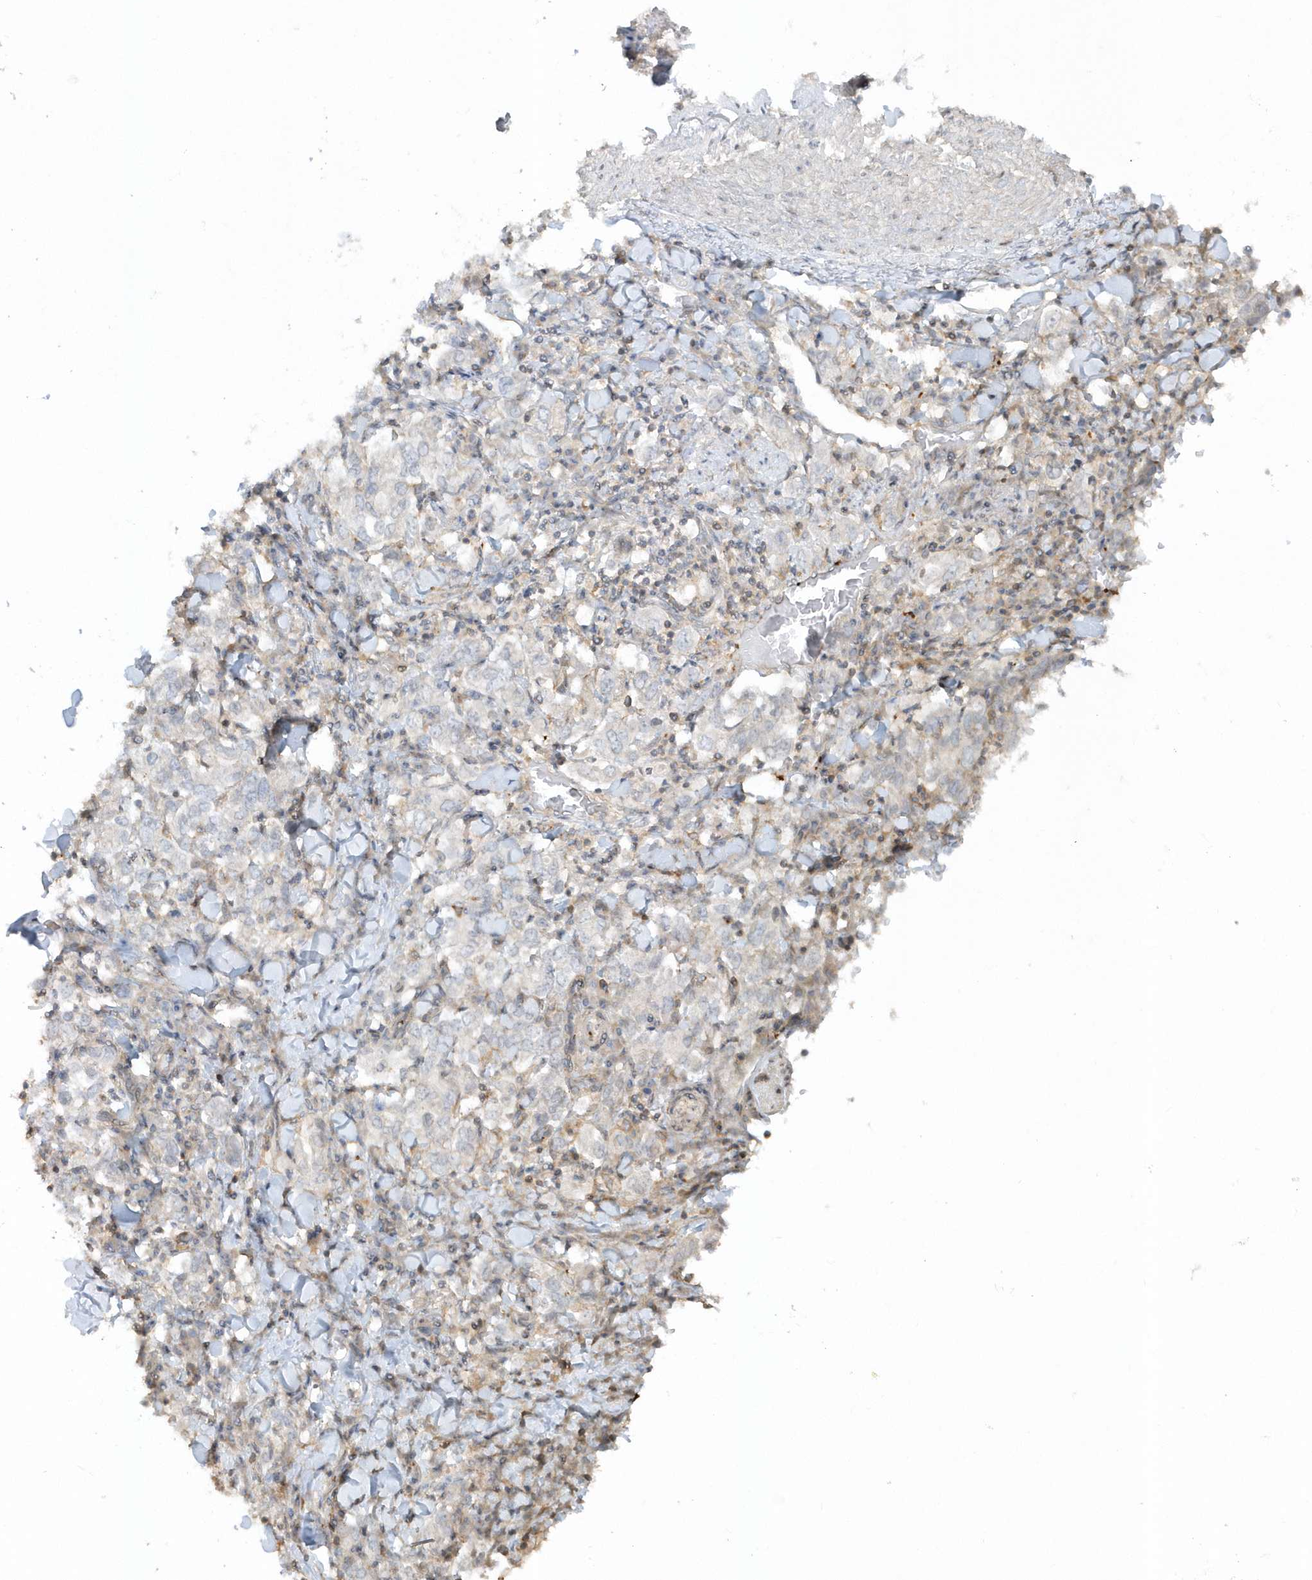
{"staining": {"intensity": "negative", "quantity": "none", "location": "none"}, "tissue": "stomach cancer", "cell_type": "Tumor cells", "image_type": "cancer", "snomed": [{"axis": "morphology", "description": "Adenocarcinoma, NOS"}, {"axis": "topography", "description": "Stomach, upper"}], "caption": "The immunohistochemistry photomicrograph has no significant staining in tumor cells of stomach cancer tissue.", "gene": "BSN", "patient": {"sex": "male", "age": 62}}